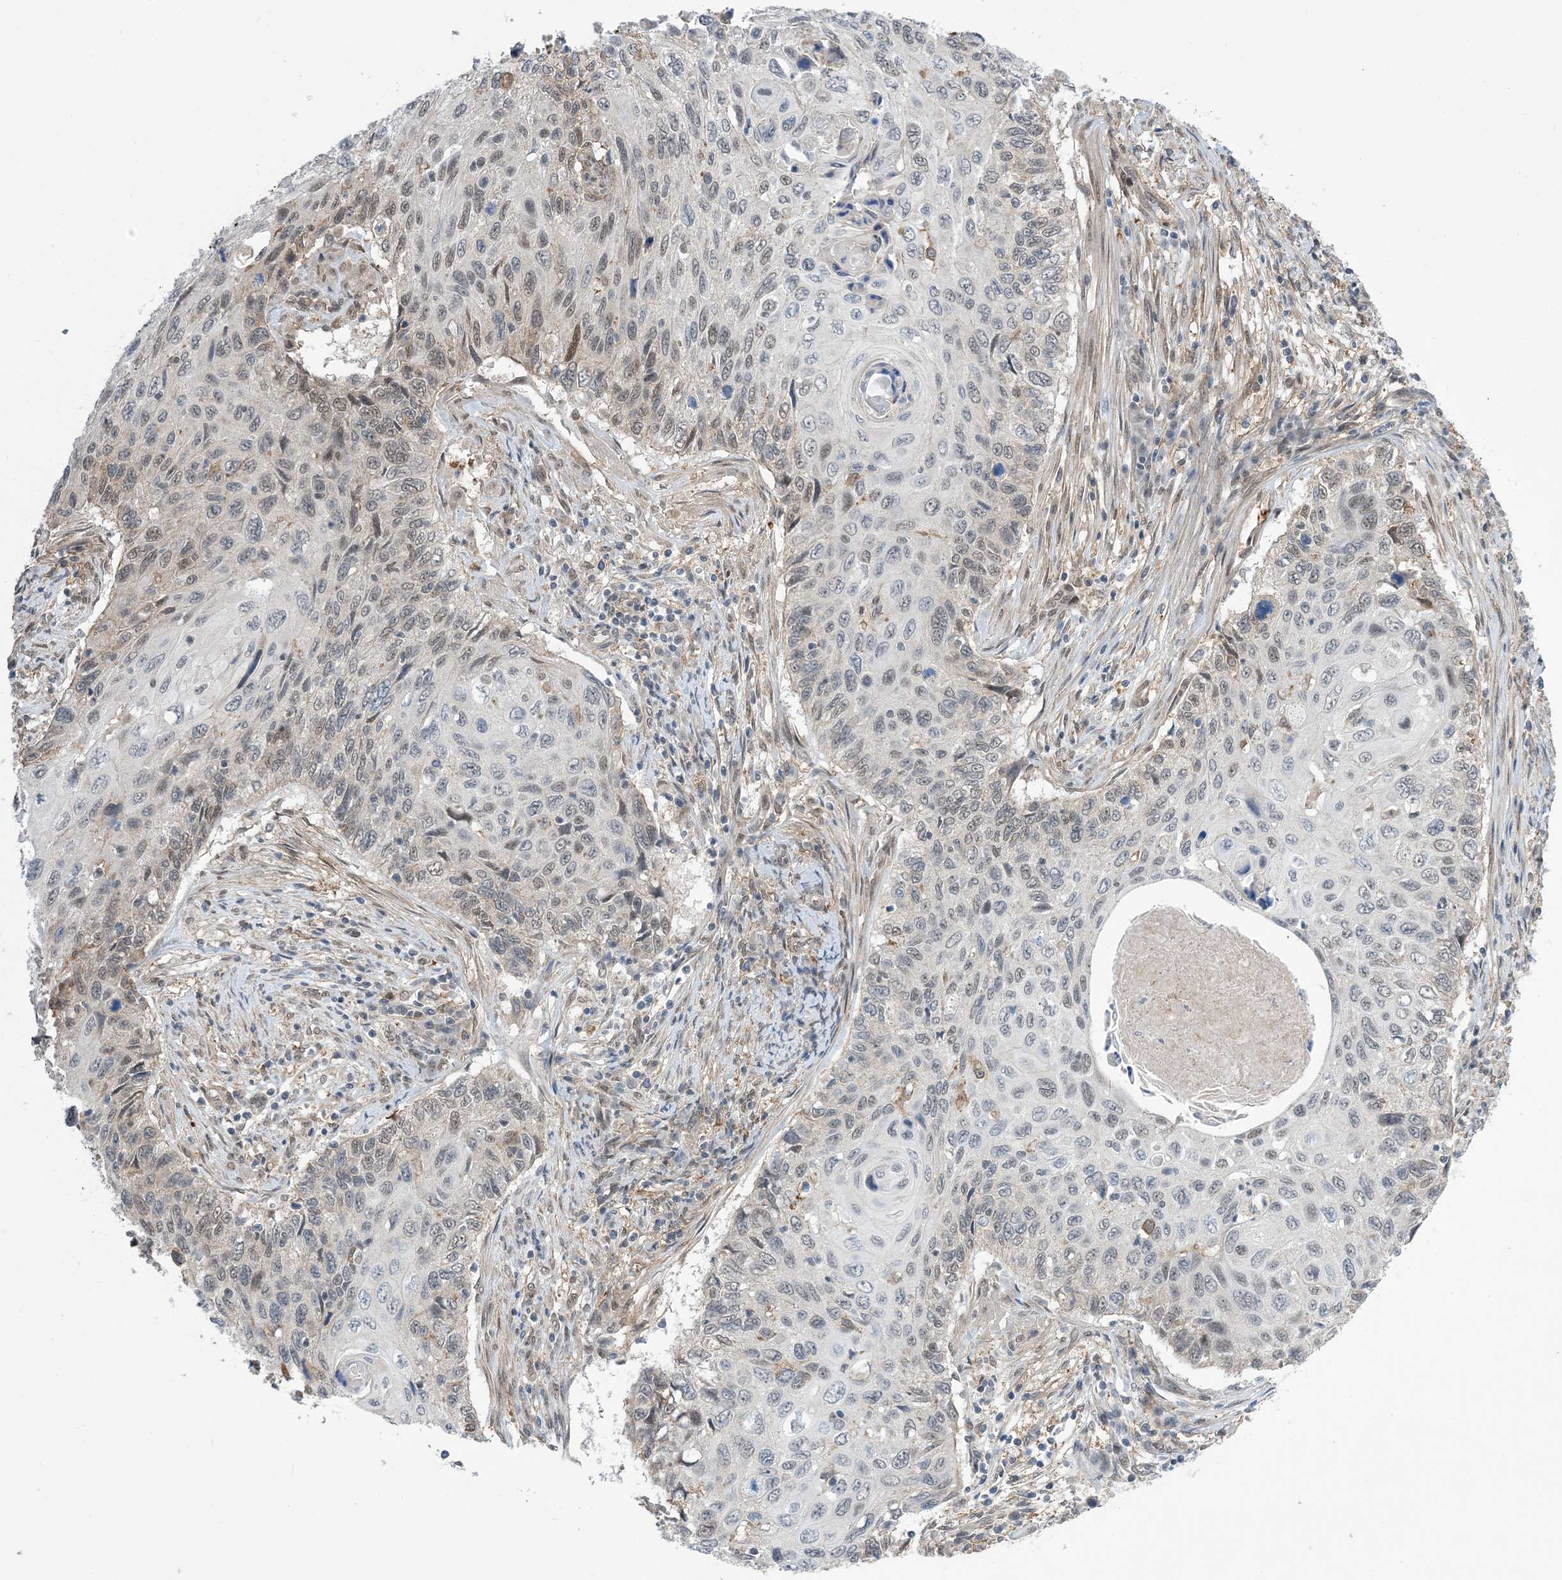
{"staining": {"intensity": "negative", "quantity": "none", "location": "none"}, "tissue": "cervical cancer", "cell_type": "Tumor cells", "image_type": "cancer", "snomed": [{"axis": "morphology", "description": "Squamous cell carcinoma, NOS"}, {"axis": "topography", "description": "Cervix"}], "caption": "Protein analysis of cervical cancer (squamous cell carcinoma) reveals no significant expression in tumor cells.", "gene": "ZNF8", "patient": {"sex": "female", "age": 70}}